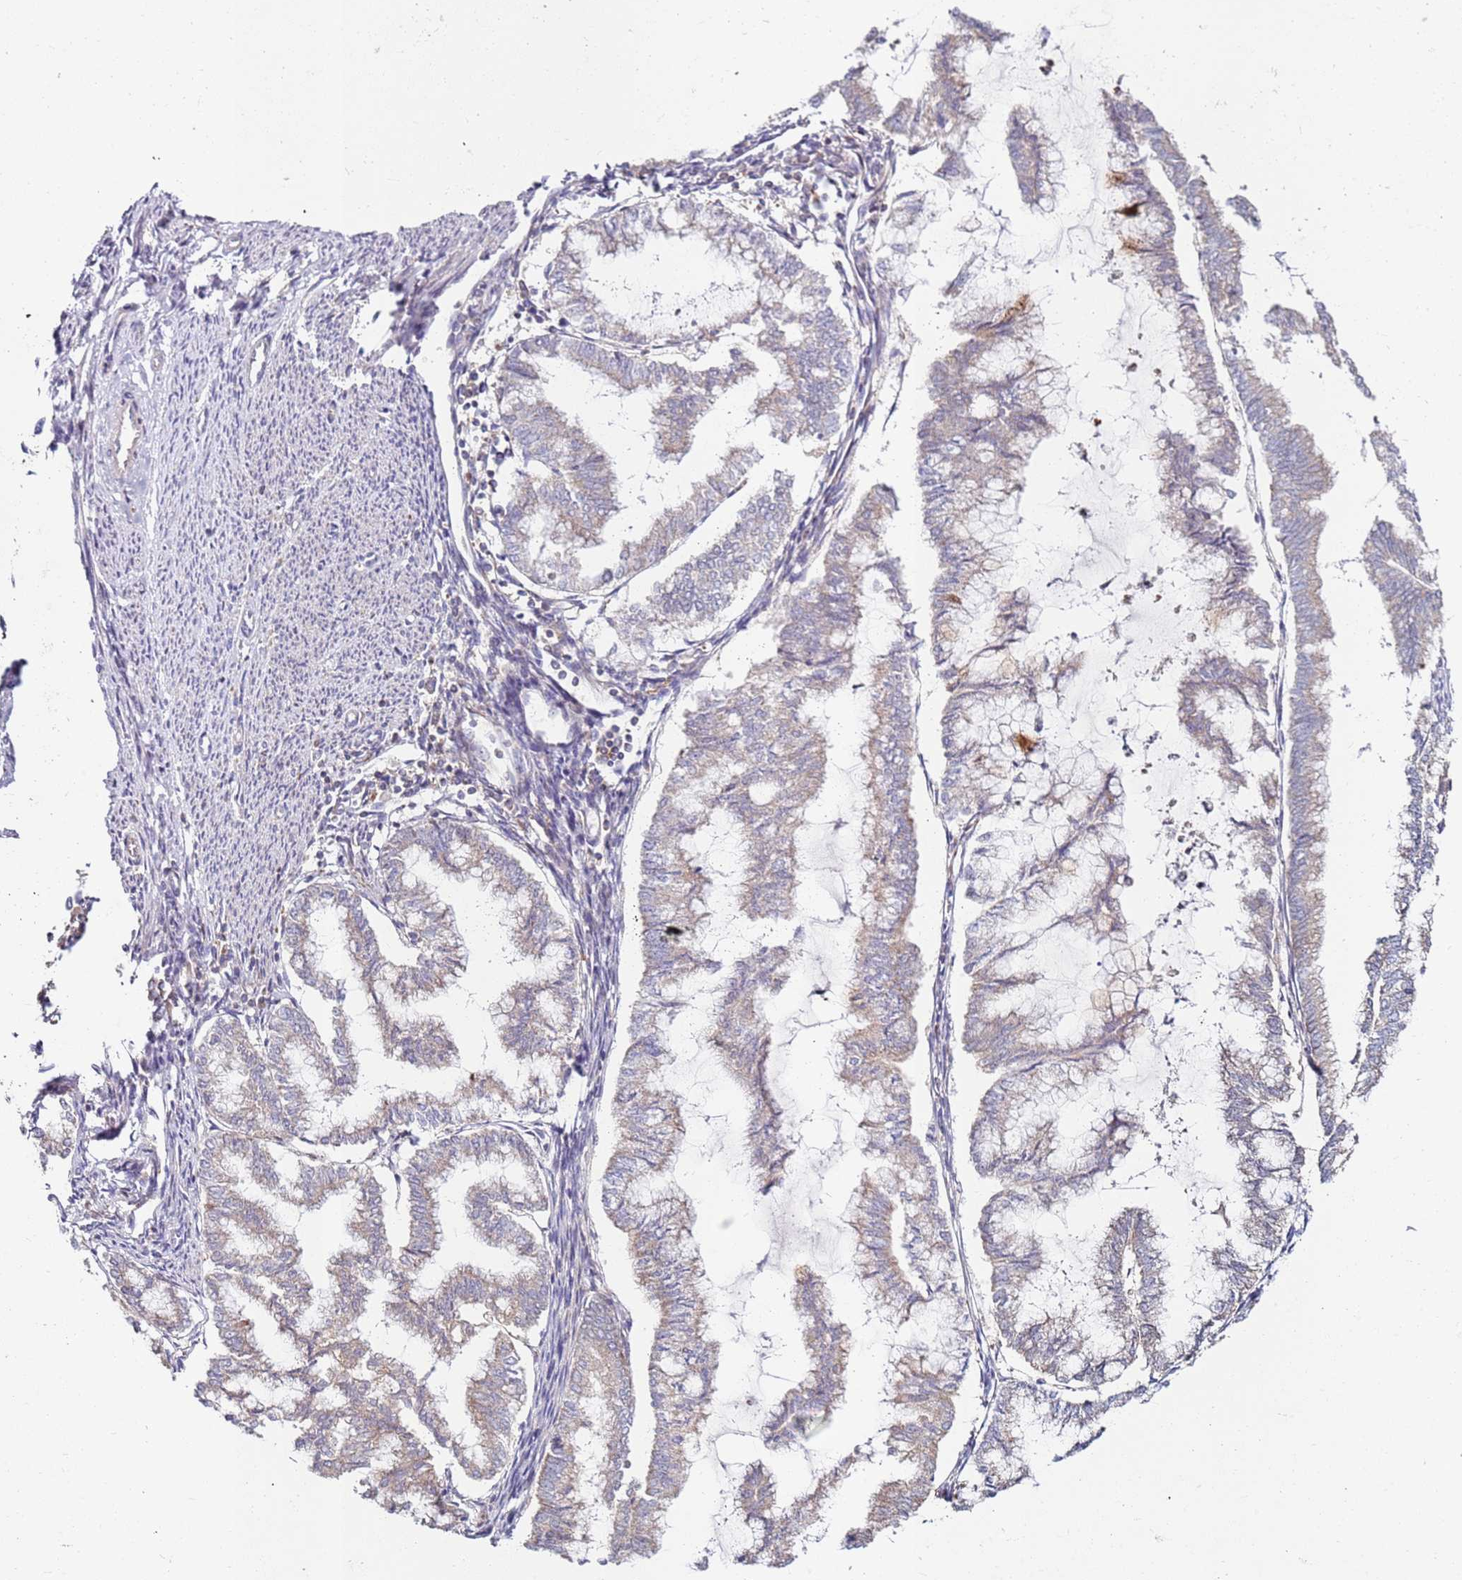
{"staining": {"intensity": "weak", "quantity": "25%-75%", "location": "cytoplasmic/membranous"}, "tissue": "endometrial cancer", "cell_type": "Tumor cells", "image_type": "cancer", "snomed": [{"axis": "morphology", "description": "Adenocarcinoma, NOS"}, {"axis": "topography", "description": "Endometrium"}], "caption": "Endometrial cancer (adenocarcinoma) stained with DAB immunohistochemistry exhibits low levels of weak cytoplasmic/membranous positivity in about 25%-75% of tumor cells.", "gene": "CNOT9", "patient": {"sex": "female", "age": 79}}